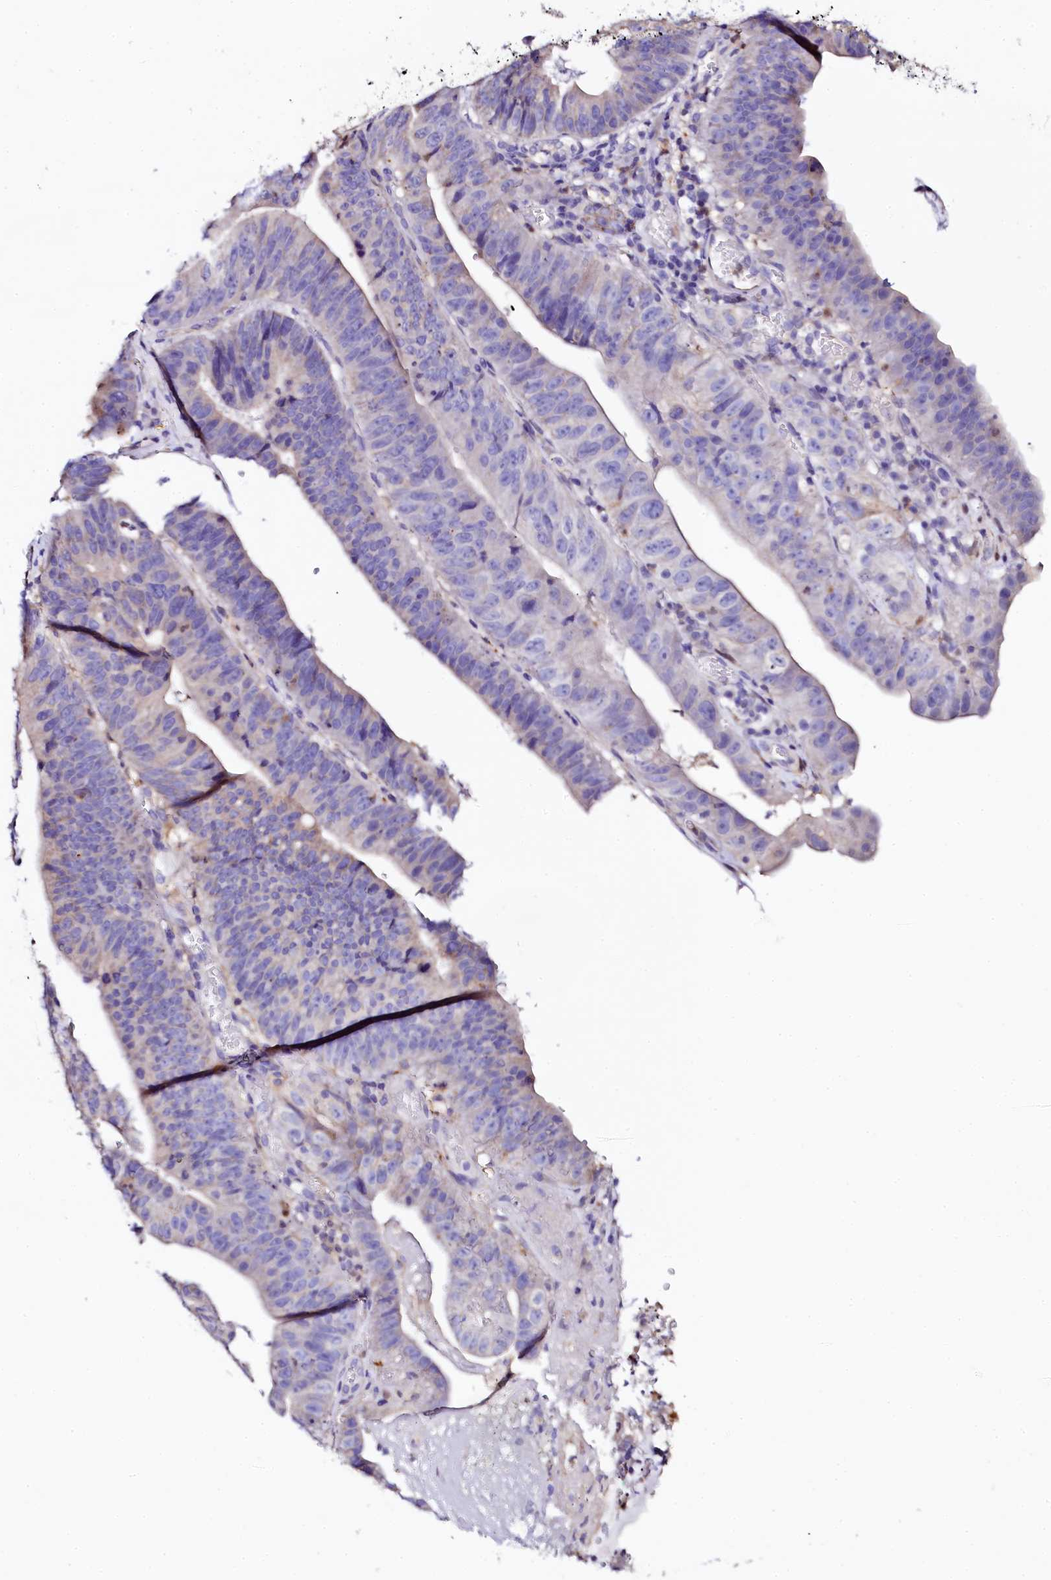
{"staining": {"intensity": "negative", "quantity": "none", "location": "none"}, "tissue": "stomach cancer", "cell_type": "Tumor cells", "image_type": "cancer", "snomed": [{"axis": "morphology", "description": "Adenocarcinoma, NOS"}, {"axis": "topography", "description": "Stomach"}], "caption": "IHC of stomach cancer shows no expression in tumor cells. Brightfield microscopy of immunohistochemistry (IHC) stained with DAB (3,3'-diaminobenzidine) (brown) and hematoxylin (blue), captured at high magnification.", "gene": "NAA16", "patient": {"sex": "male", "age": 59}}